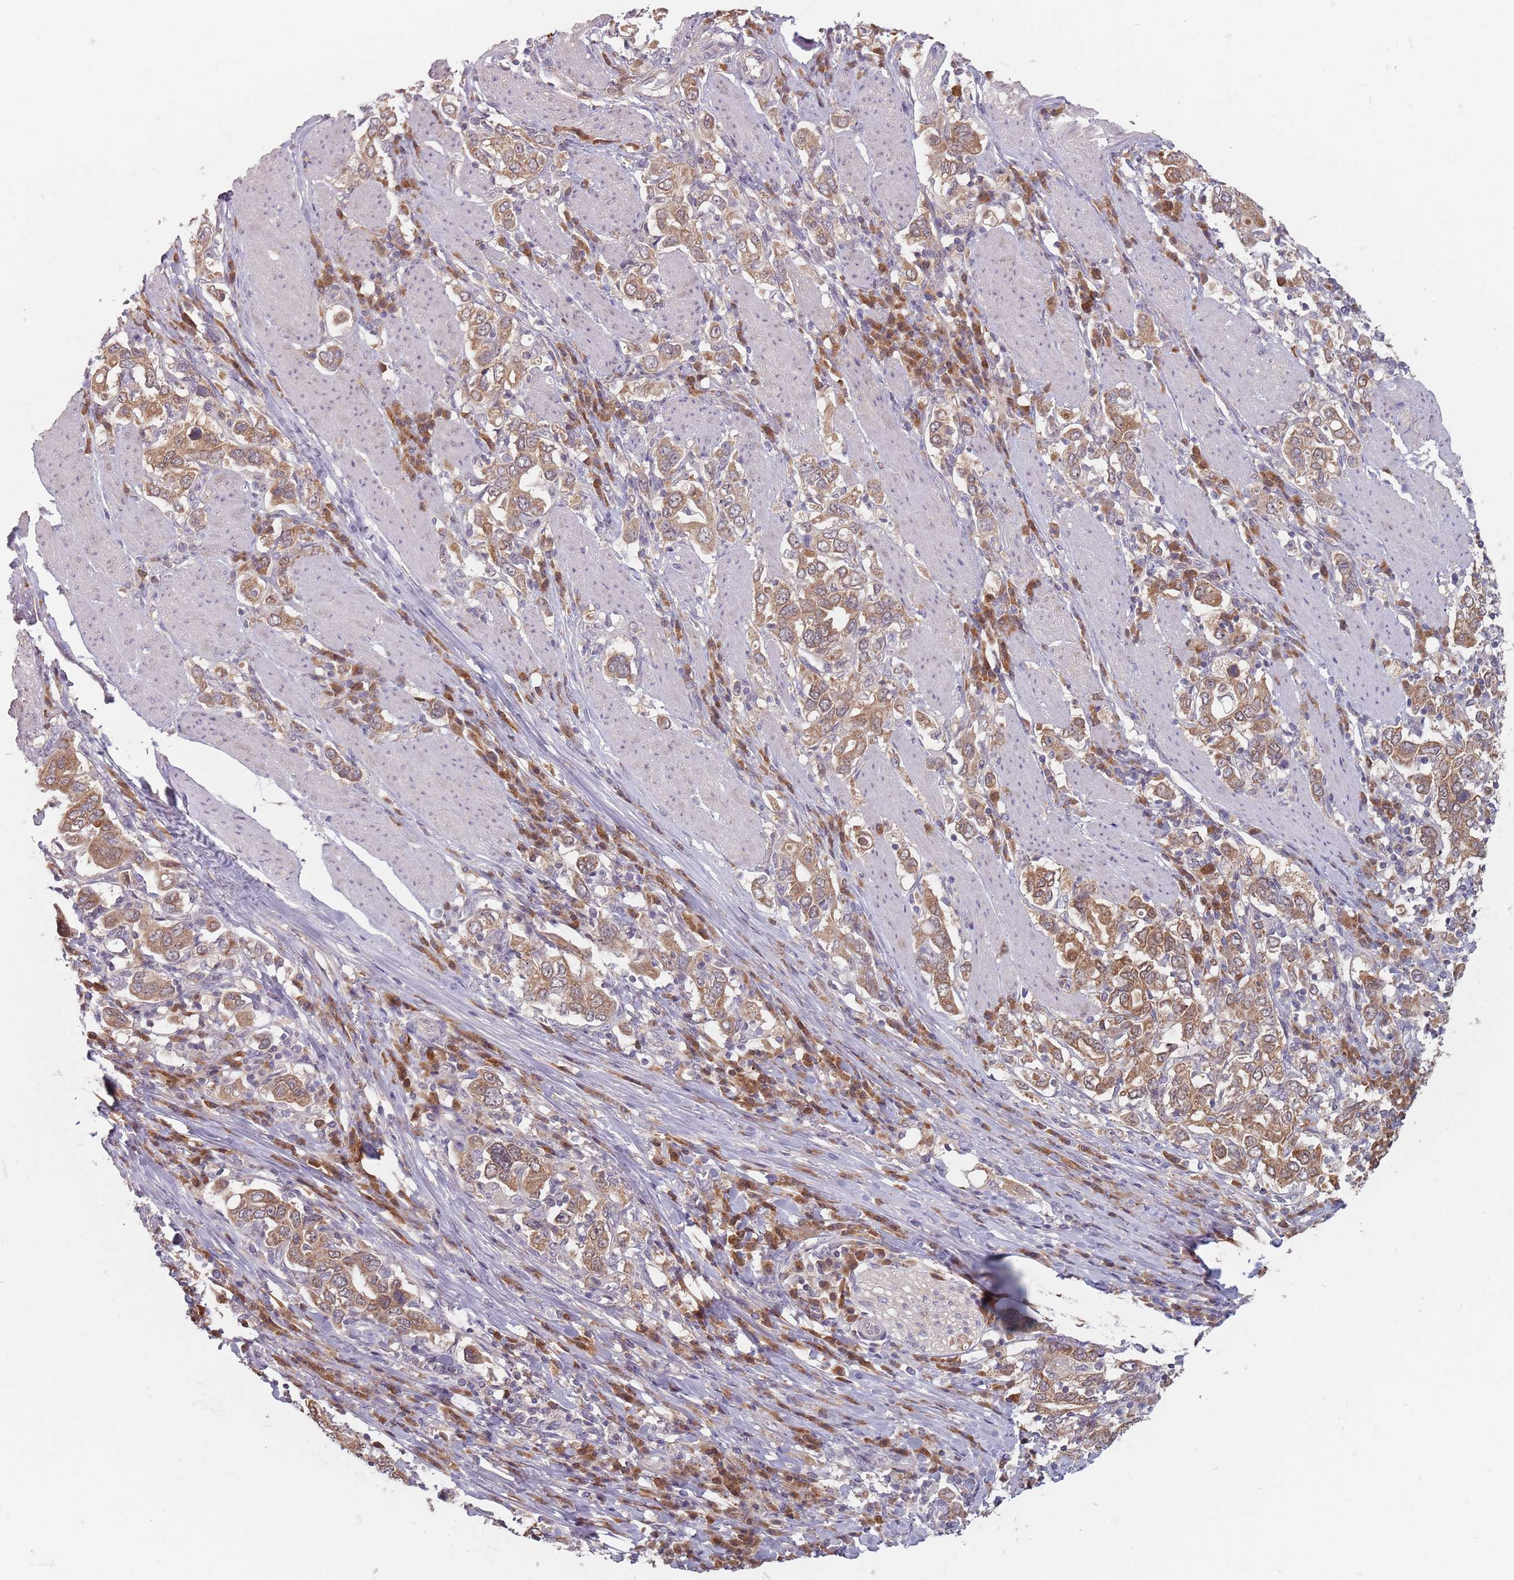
{"staining": {"intensity": "moderate", "quantity": "25%-75%", "location": "cytoplasmic/membranous"}, "tissue": "stomach cancer", "cell_type": "Tumor cells", "image_type": "cancer", "snomed": [{"axis": "morphology", "description": "Adenocarcinoma, NOS"}, {"axis": "topography", "description": "Stomach, upper"}], "caption": "IHC photomicrograph of human stomach cancer (adenocarcinoma) stained for a protein (brown), which reveals medium levels of moderate cytoplasmic/membranous staining in approximately 25%-75% of tumor cells.", "gene": "NAXE", "patient": {"sex": "male", "age": 62}}